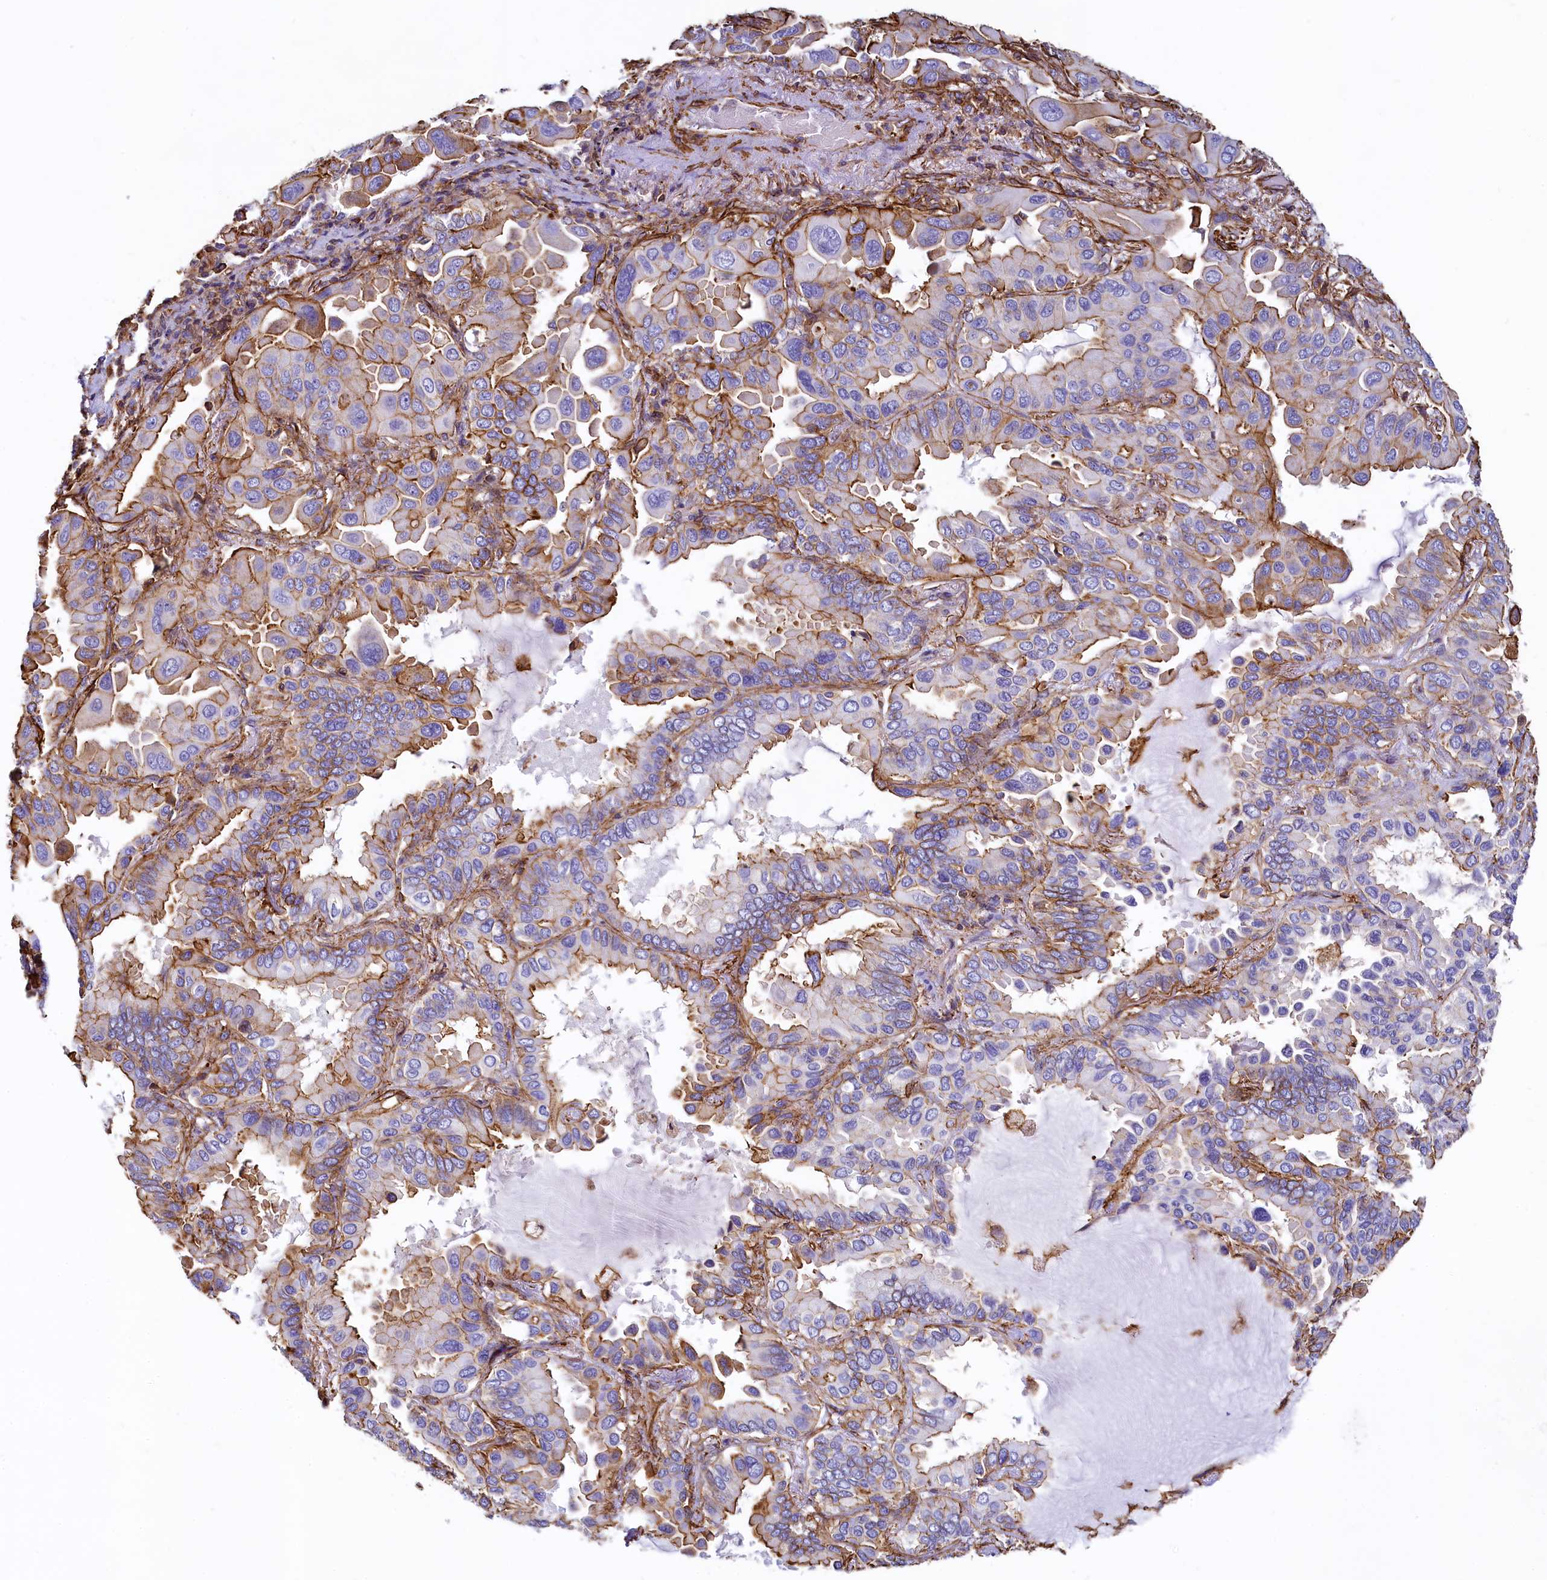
{"staining": {"intensity": "strong", "quantity": "25%-75%", "location": "cytoplasmic/membranous"}, "tissue": "lung cancer", "cell_type": "Tumor cells", "image_type": "cancer", "snomed": [{"axis": "morphology", "description": "Adenocarcinoma, NOS"}, {"axis": "topography", "description": "Lung"}], "caption": "Immunohistochemical staining of lung adenocarcinoma displays strong cytoplasmic/membranous protein positivity in approximately 25%-75% of tumor cells.", "gene": "THBS1", "patient": {"sex": "male", "age": 64}}